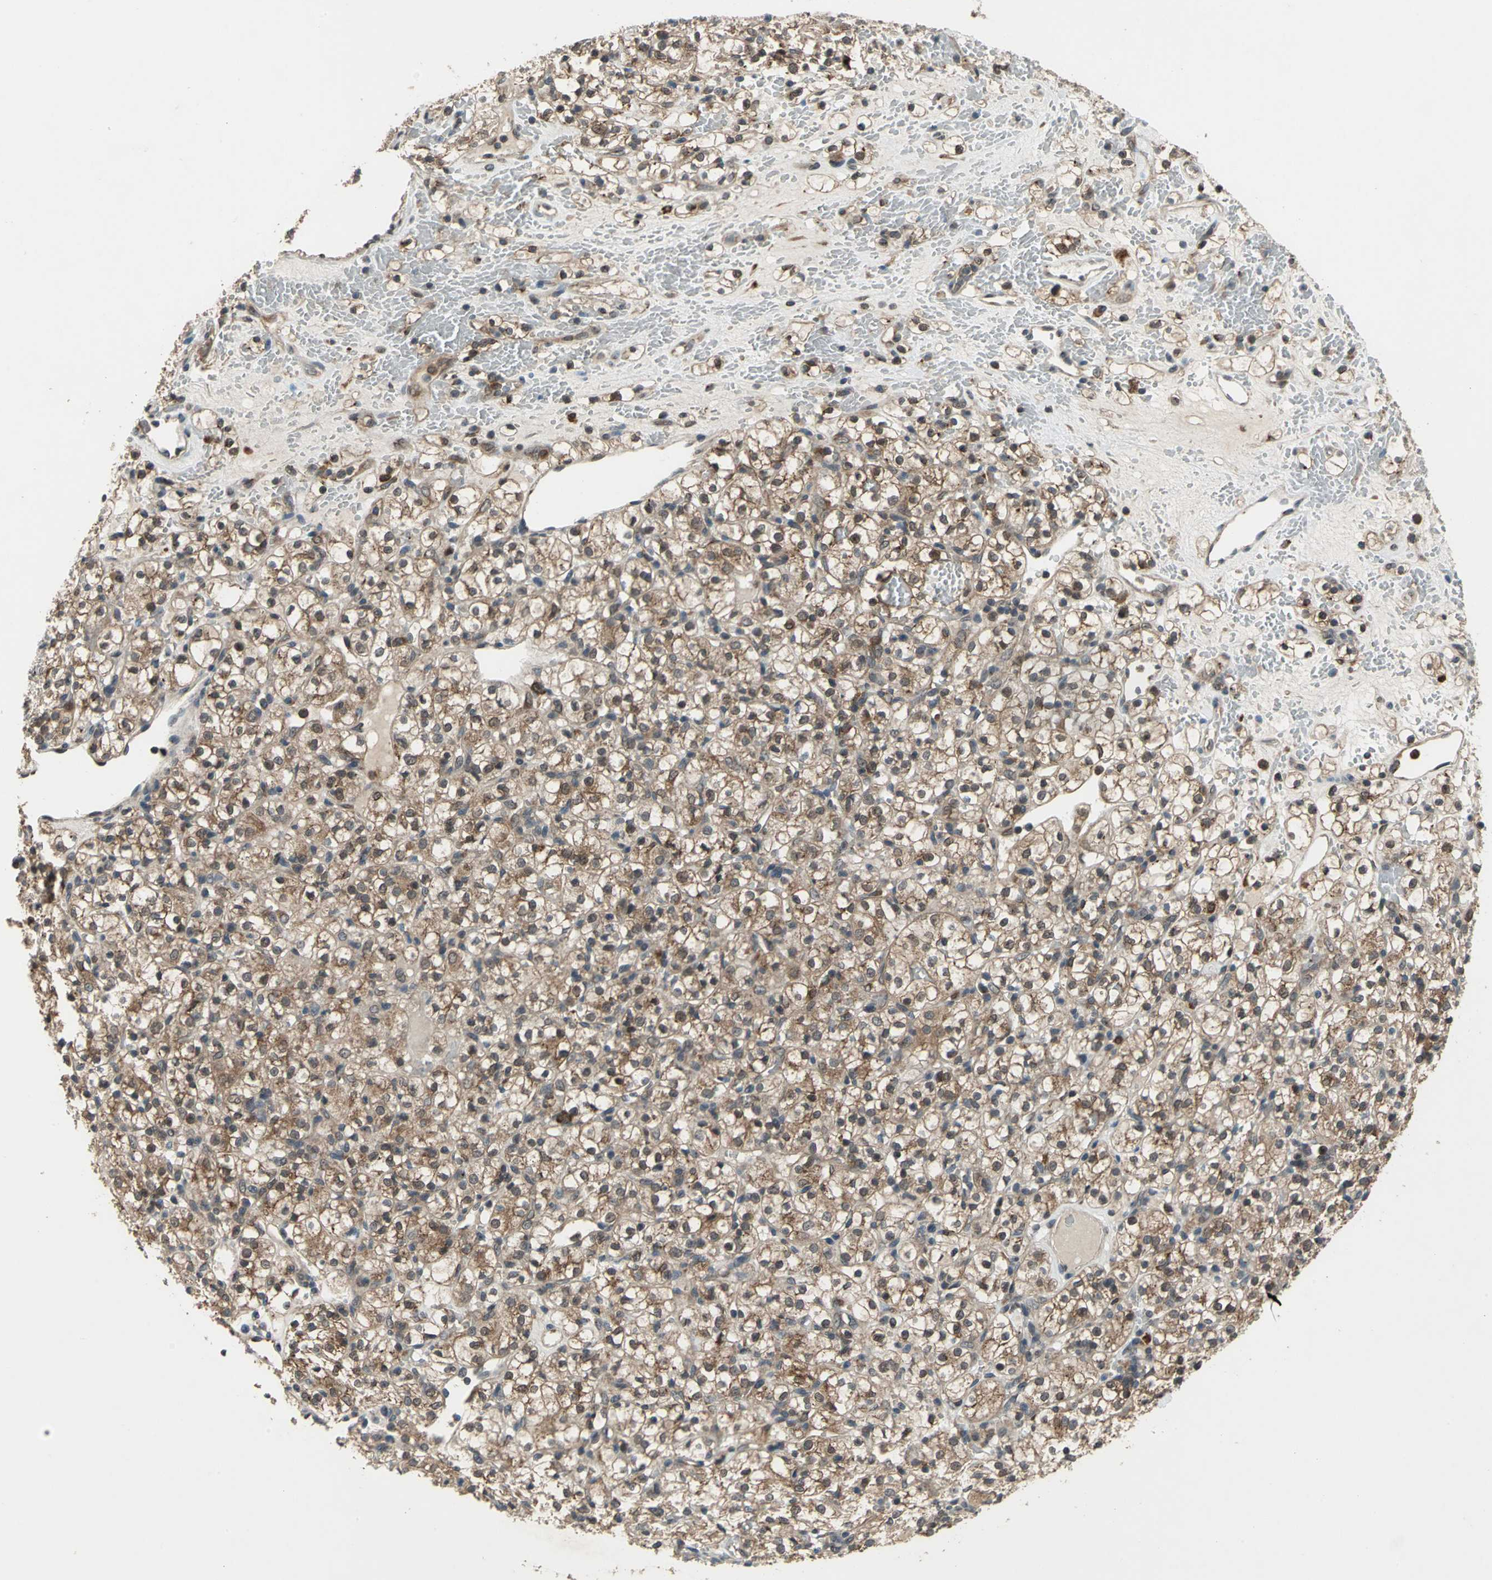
{"staining": {"intensity": "moderate", "quantity": ">75%", "location": "cytoplasmic/membranous,nuclear"}, "tissue": "renal cancer", "cell_type": "Tumor cells", "image_type": "cancer", "snomed": [{"axis": "morphology", "description": "Adenocarcinoma, NOS"}, {"axis": "topography", "description": "Kidney"}], "caption": "Immunohistochemical staining of renal adenocarcinoma shows moderate cytoplasmic/membranous and nuclear protein expression in about >75% of tumor cells.", "gene": "NFKBIE", "patient": {"sex": "female", "age": 60}}